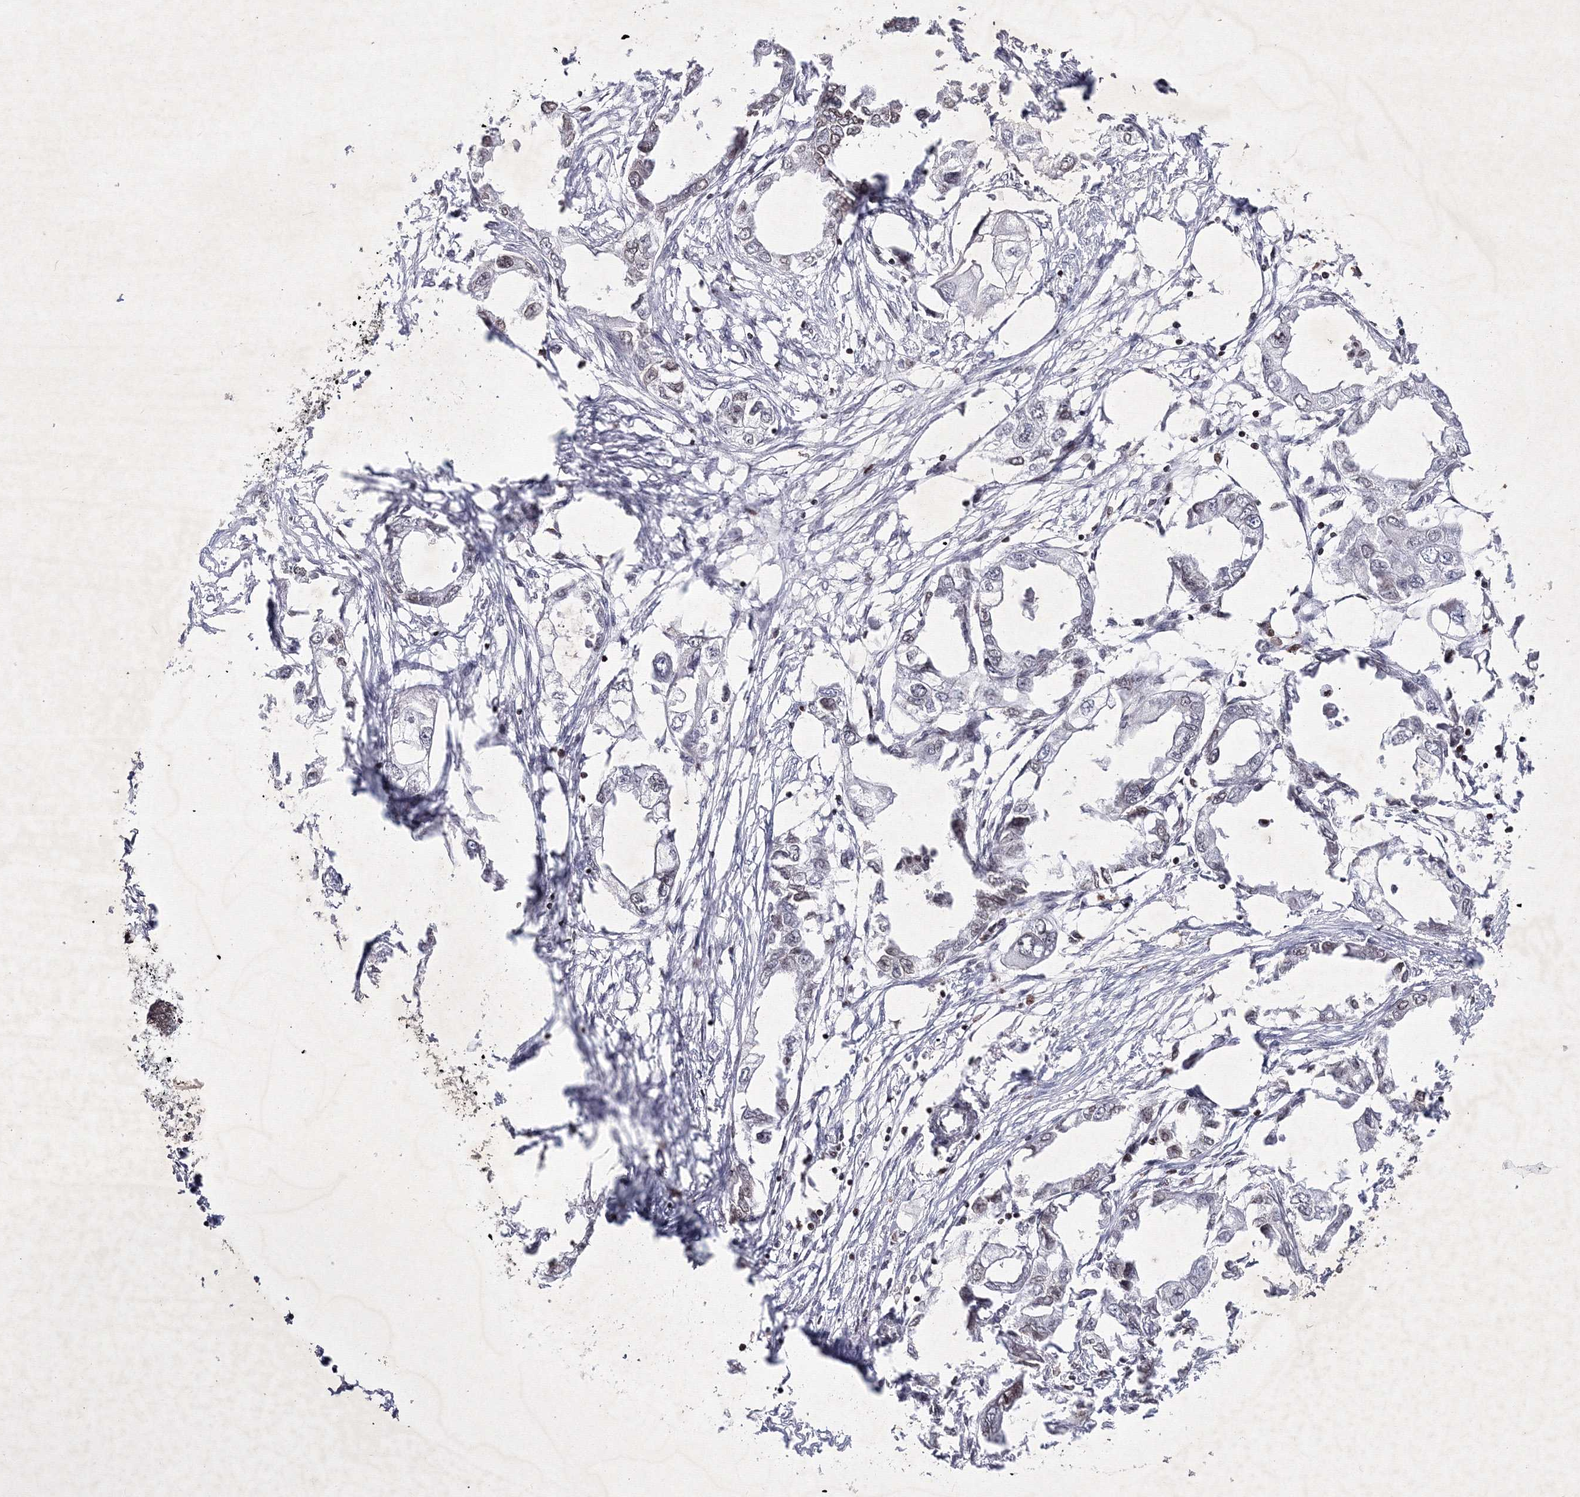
{"staining": {"intensity": "negative", "quantity": "none", "location": "none"}, "tissue": "endometrial cancer", "cell_type": "Tumor cells", "image_type": "cancer", "snomed": [{"axis": "morphology", "description": "Adenocarcinoma, NOS"}, {"axis": "morphology", "description": "Adenocarcinoma, metastatic, NOS"}, {"axis": "topography", "description": "Adipose tissue"}, {"axis": "topography", "description": "Endometrium"}], "caption": "Tumor cells are negative for brown protein staining in endometrial adenocarcinoma.", "gene": "SMIM29", "patient": {"sex": "female", "age": 67}}